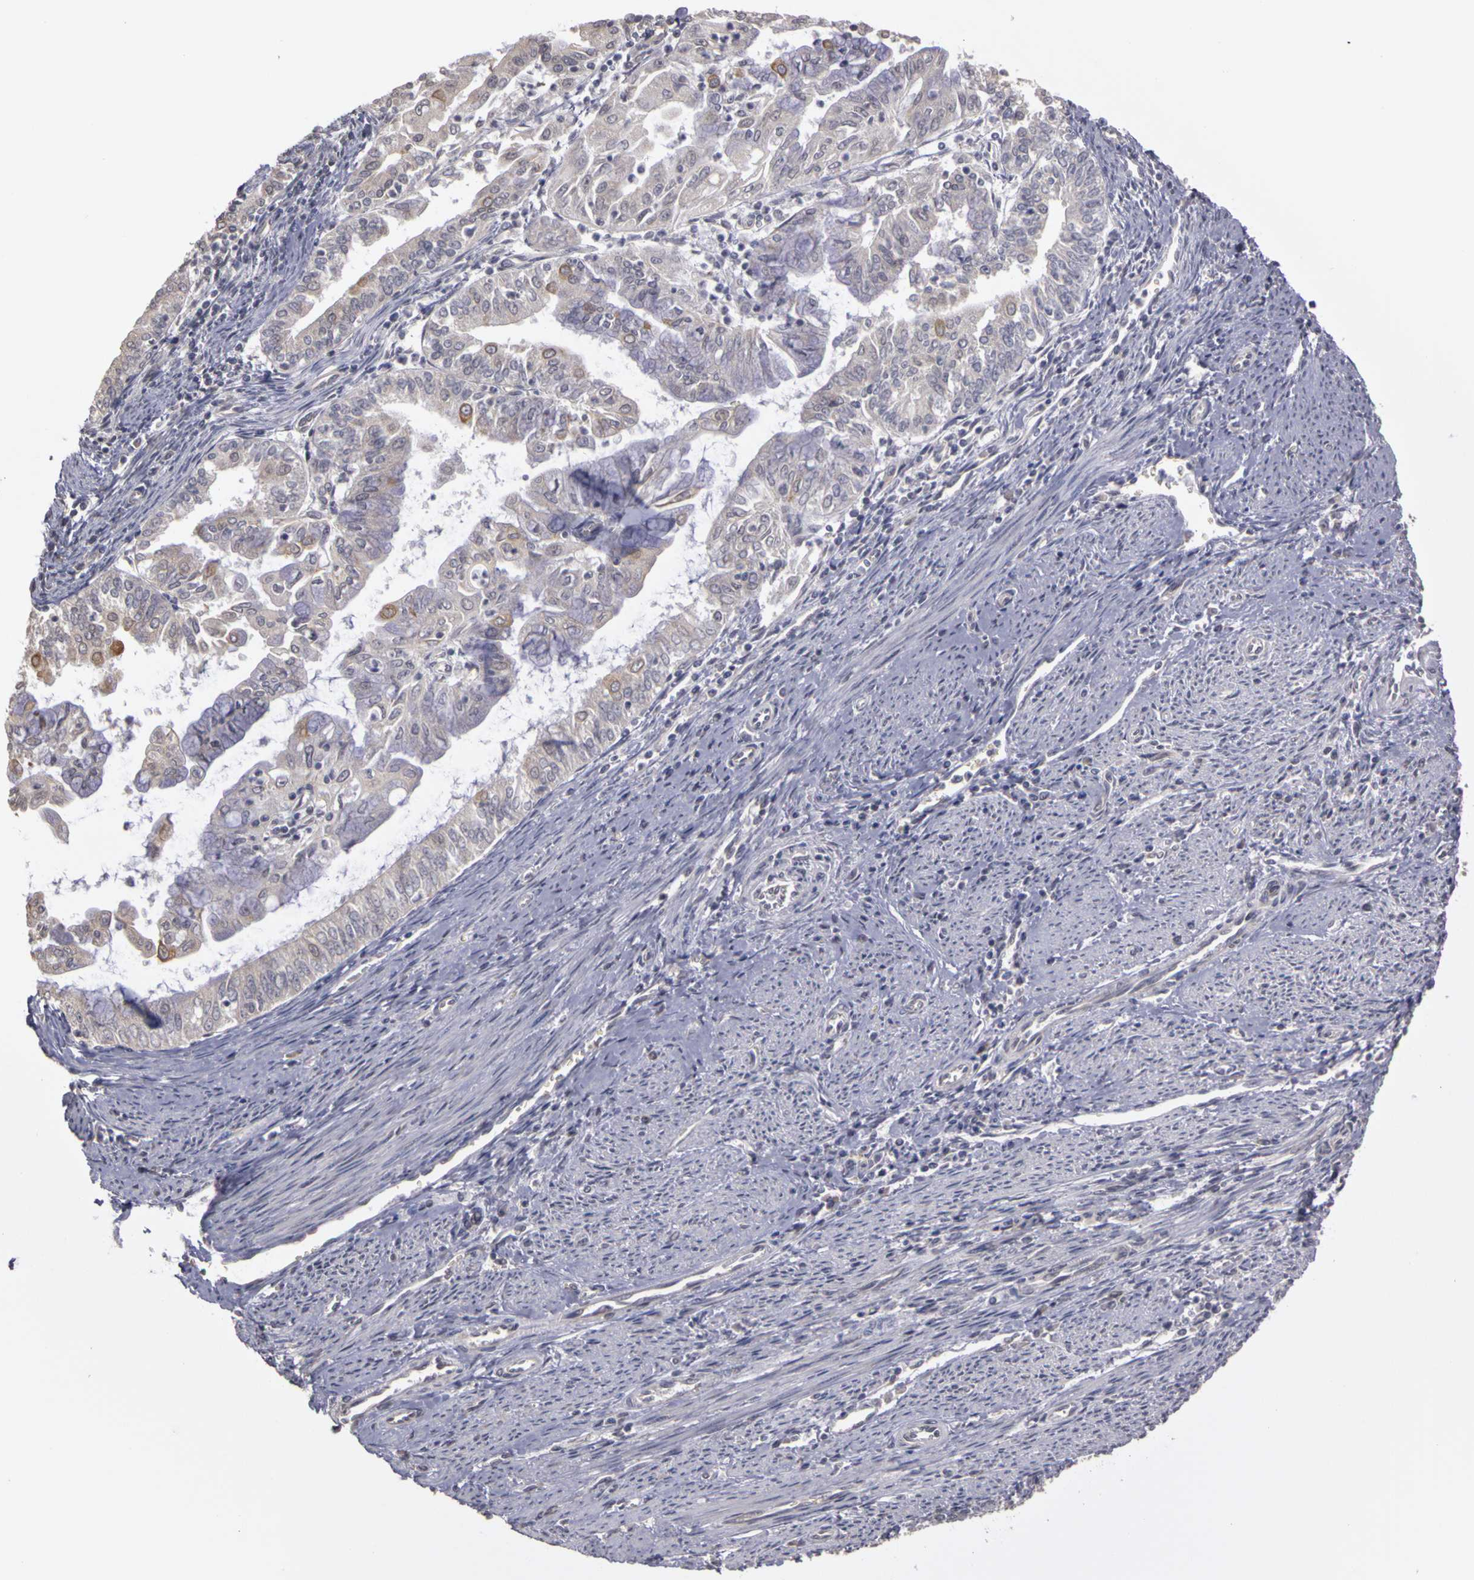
{"staining": {"intensity": "weak", "quantity": "<25%", "location": "cytoplasmic/membranous"}, "tissue": "endometrial cancer", "cell_type": "Tumor cells", "image_type": "cancer", "snomed": [{"axis": "morphology", "description": "Adenocarcinoma, NOS"}, {"axis": "topography", "description": "Endometrium"}], "caption": "Endometrial cancer stained for a protein using immunohistochemistry exhibits no expression tumor cells.", "gene": "FRMD7", "patient": {"sex": "female", "age": 75}}